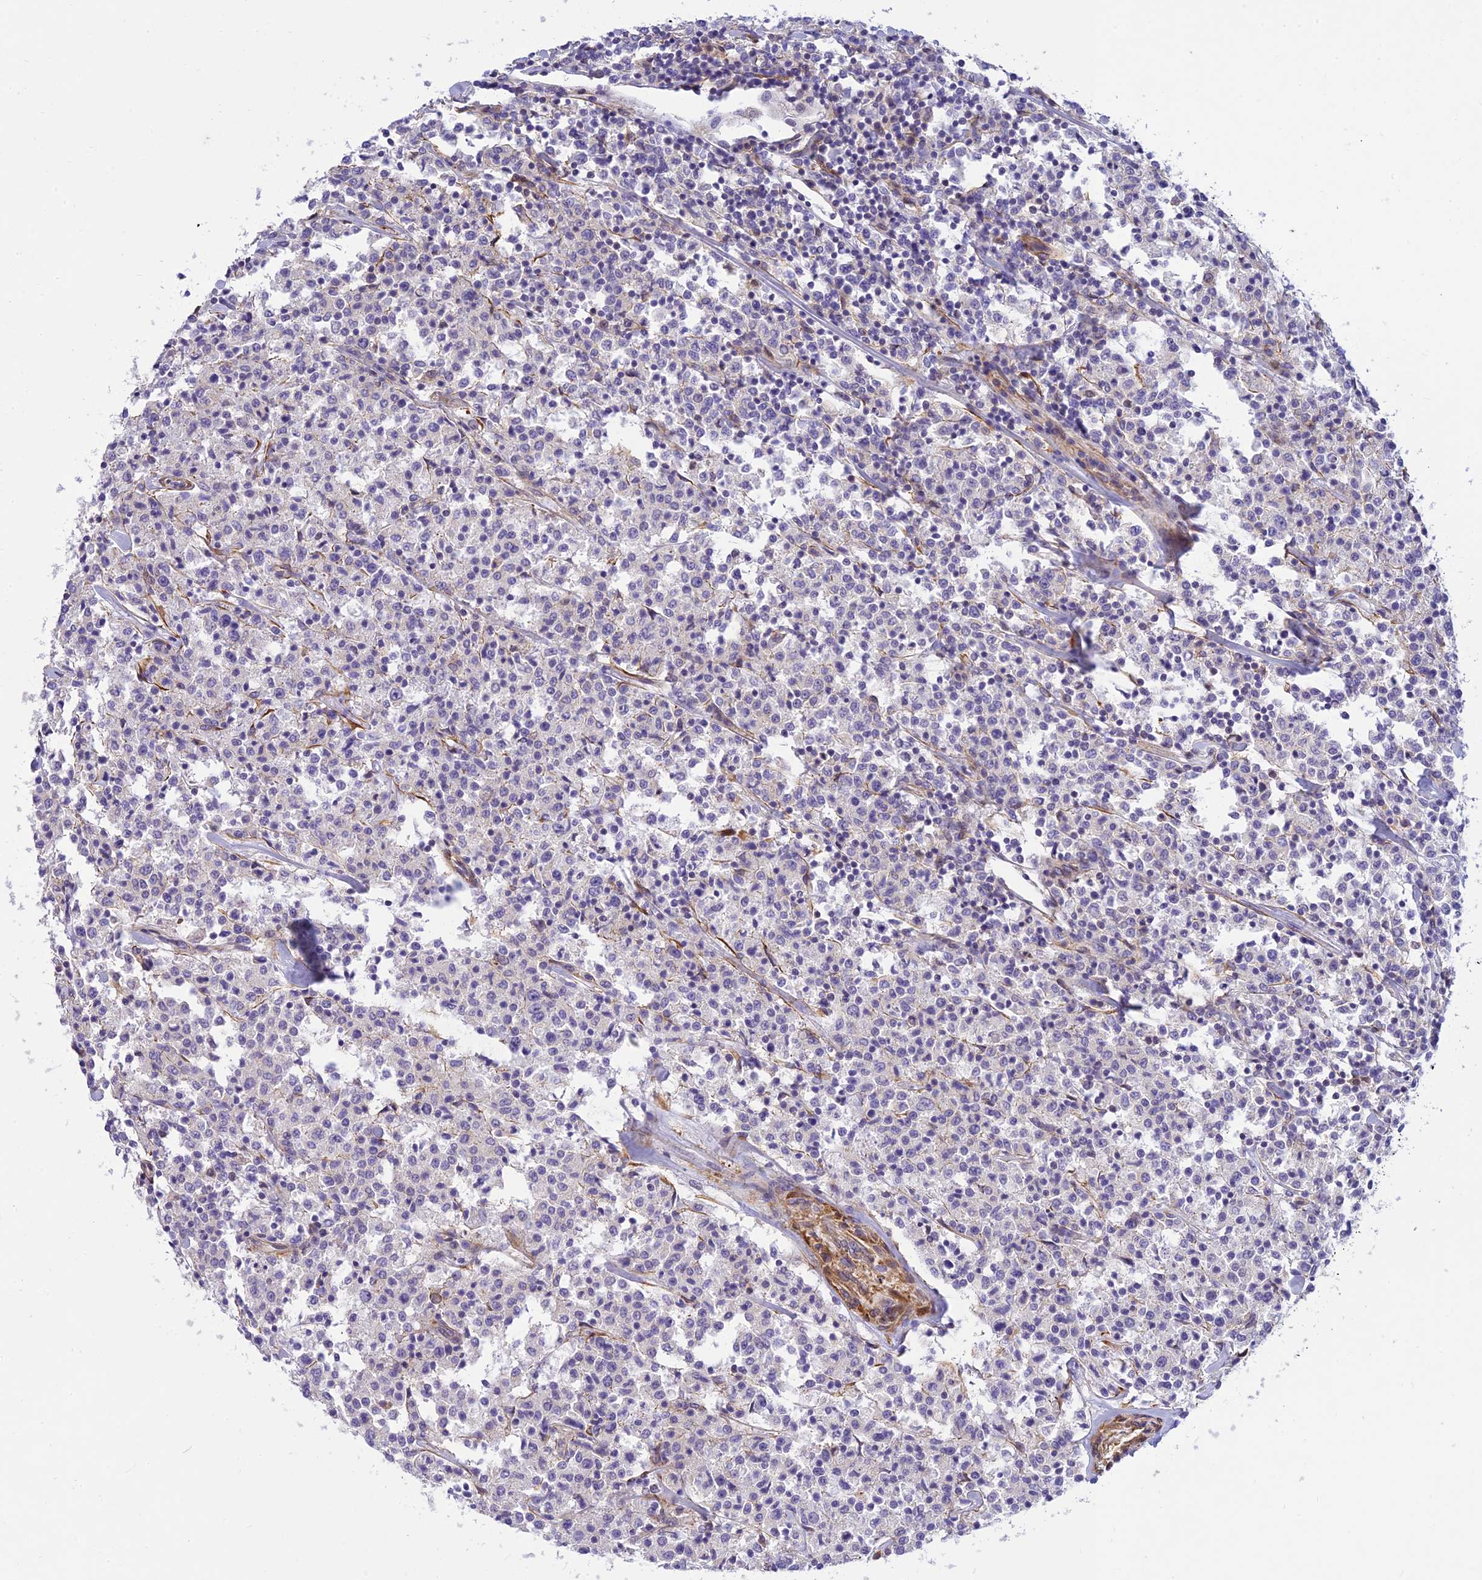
{"staining": {"intensity": "negative", "quantity": "none", "location": "none"}, "tissue": "lymphoma", "cell_type": "Tumor cells", "image_type": "cancer", "snomed": [{"axis": "morphology", "description": "Malignant lymphoma, non-Hodgkin's type, Low grade"}, {"axis": "topography", "description": "Small intestine"}], "caption": "DAB immunohistochemical staining of human lymphoma demonstrates no significant positivity in tumor cells. (IHC, brightfield microscopy, high magnification).", "gene": "FBXW4", "patient": {"sex": "female", "age": 59}}